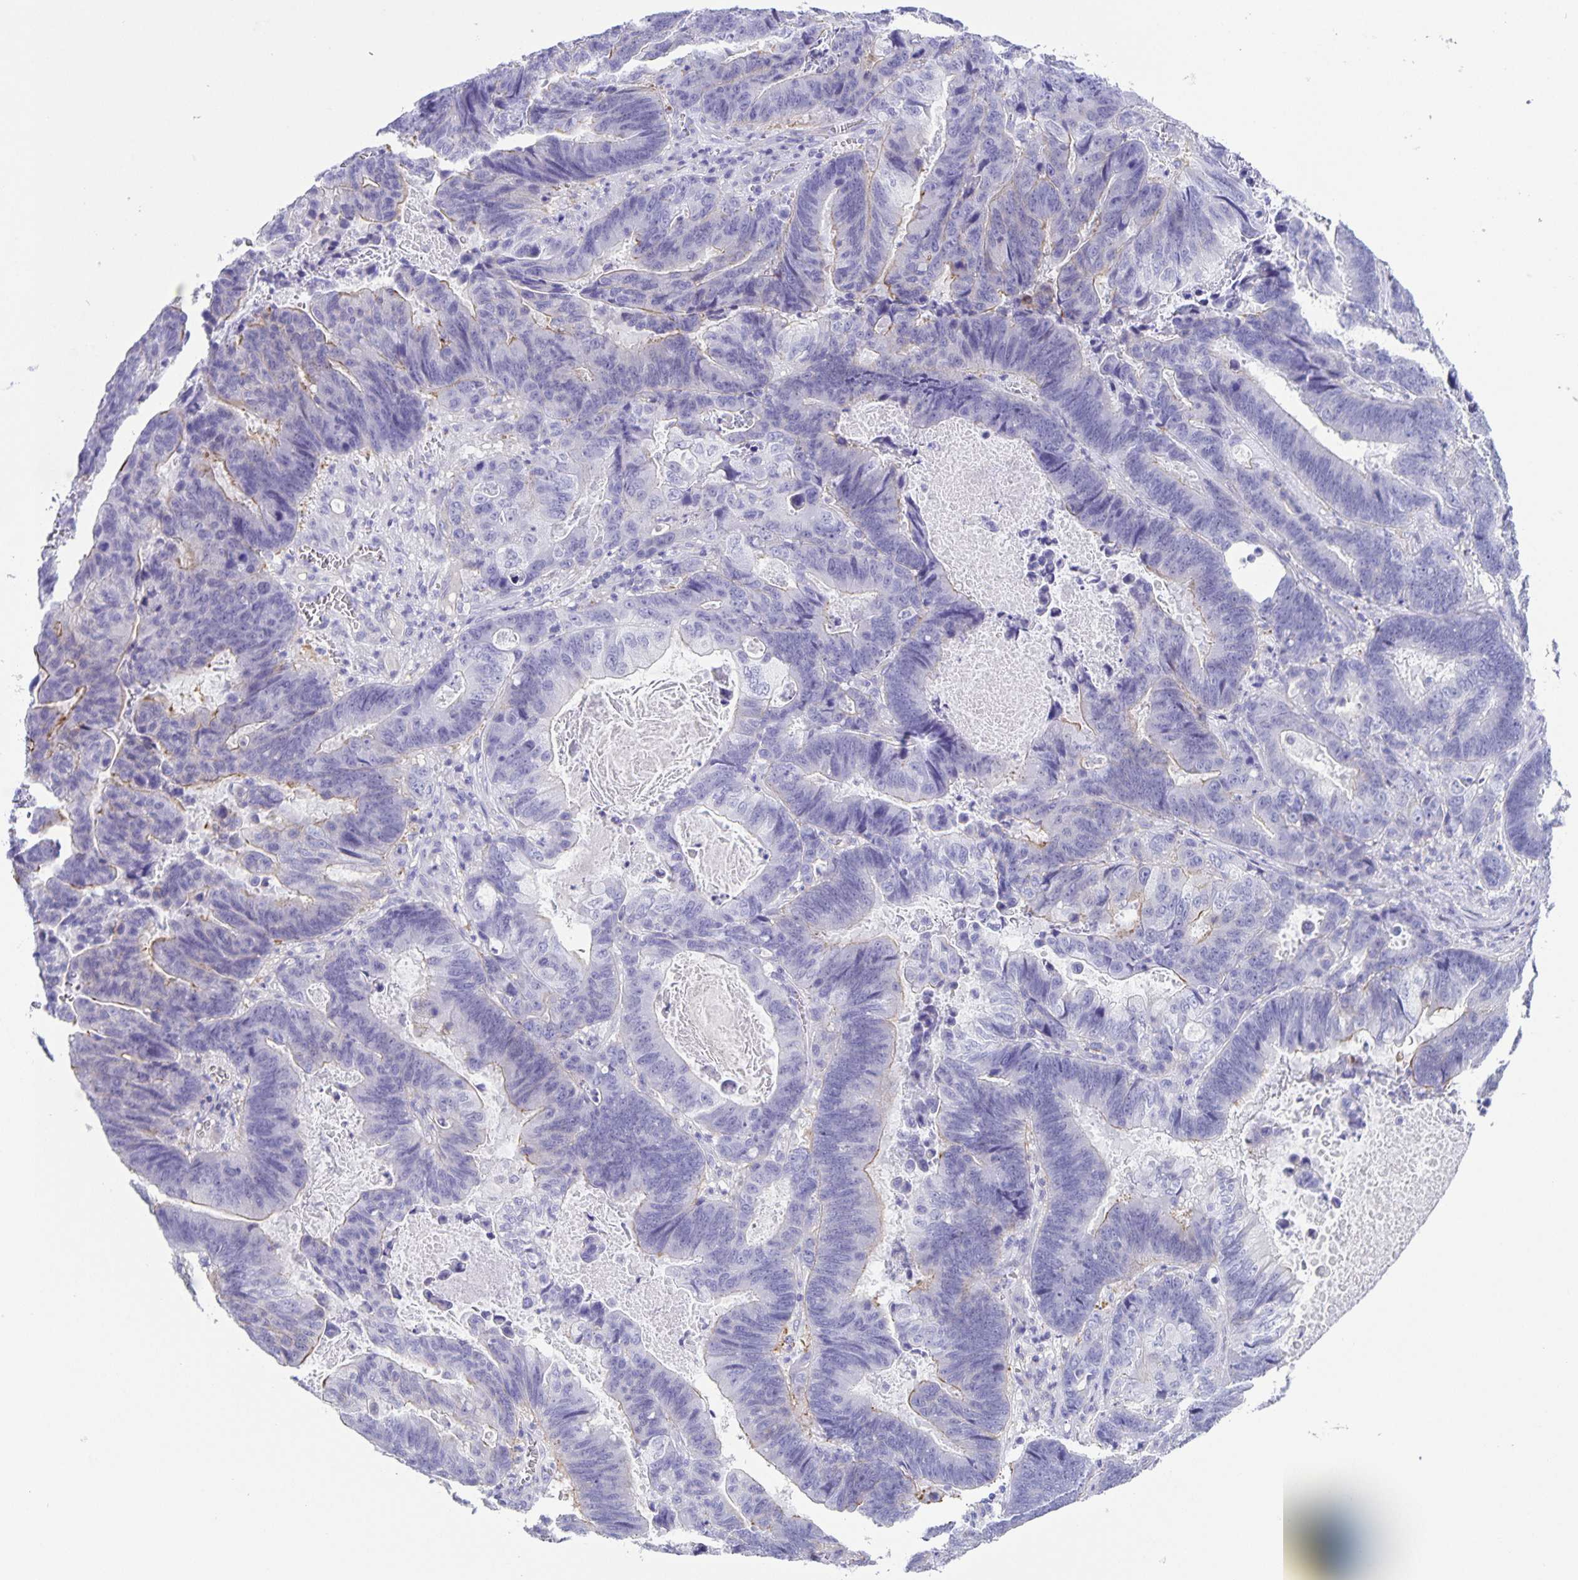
{"staining": {"intensity": "weak", "quantity": "<25%", "location": "cytoplasmic/membranous"}, "tissue": "lung cancer", "cell_type": "Tumor cells", "image_type": "cancer", "snomed": [{"axis": "morphology", "description": "Aneuploidy"}, {"axis": "morphology", "description": "Adenocarcinoma, NOS"}, {"axis": "morphology", "description": "Adenocarcinoma primary or metastatic"}, {"axis": "topography", "description": "Lung"}], "caption": "Micrograph shows no protein expression in tumor cells of lung adenocarcinoma tissue.", "gene": "UBQLN3", "patient": {"sex": "female", "age": 75}}